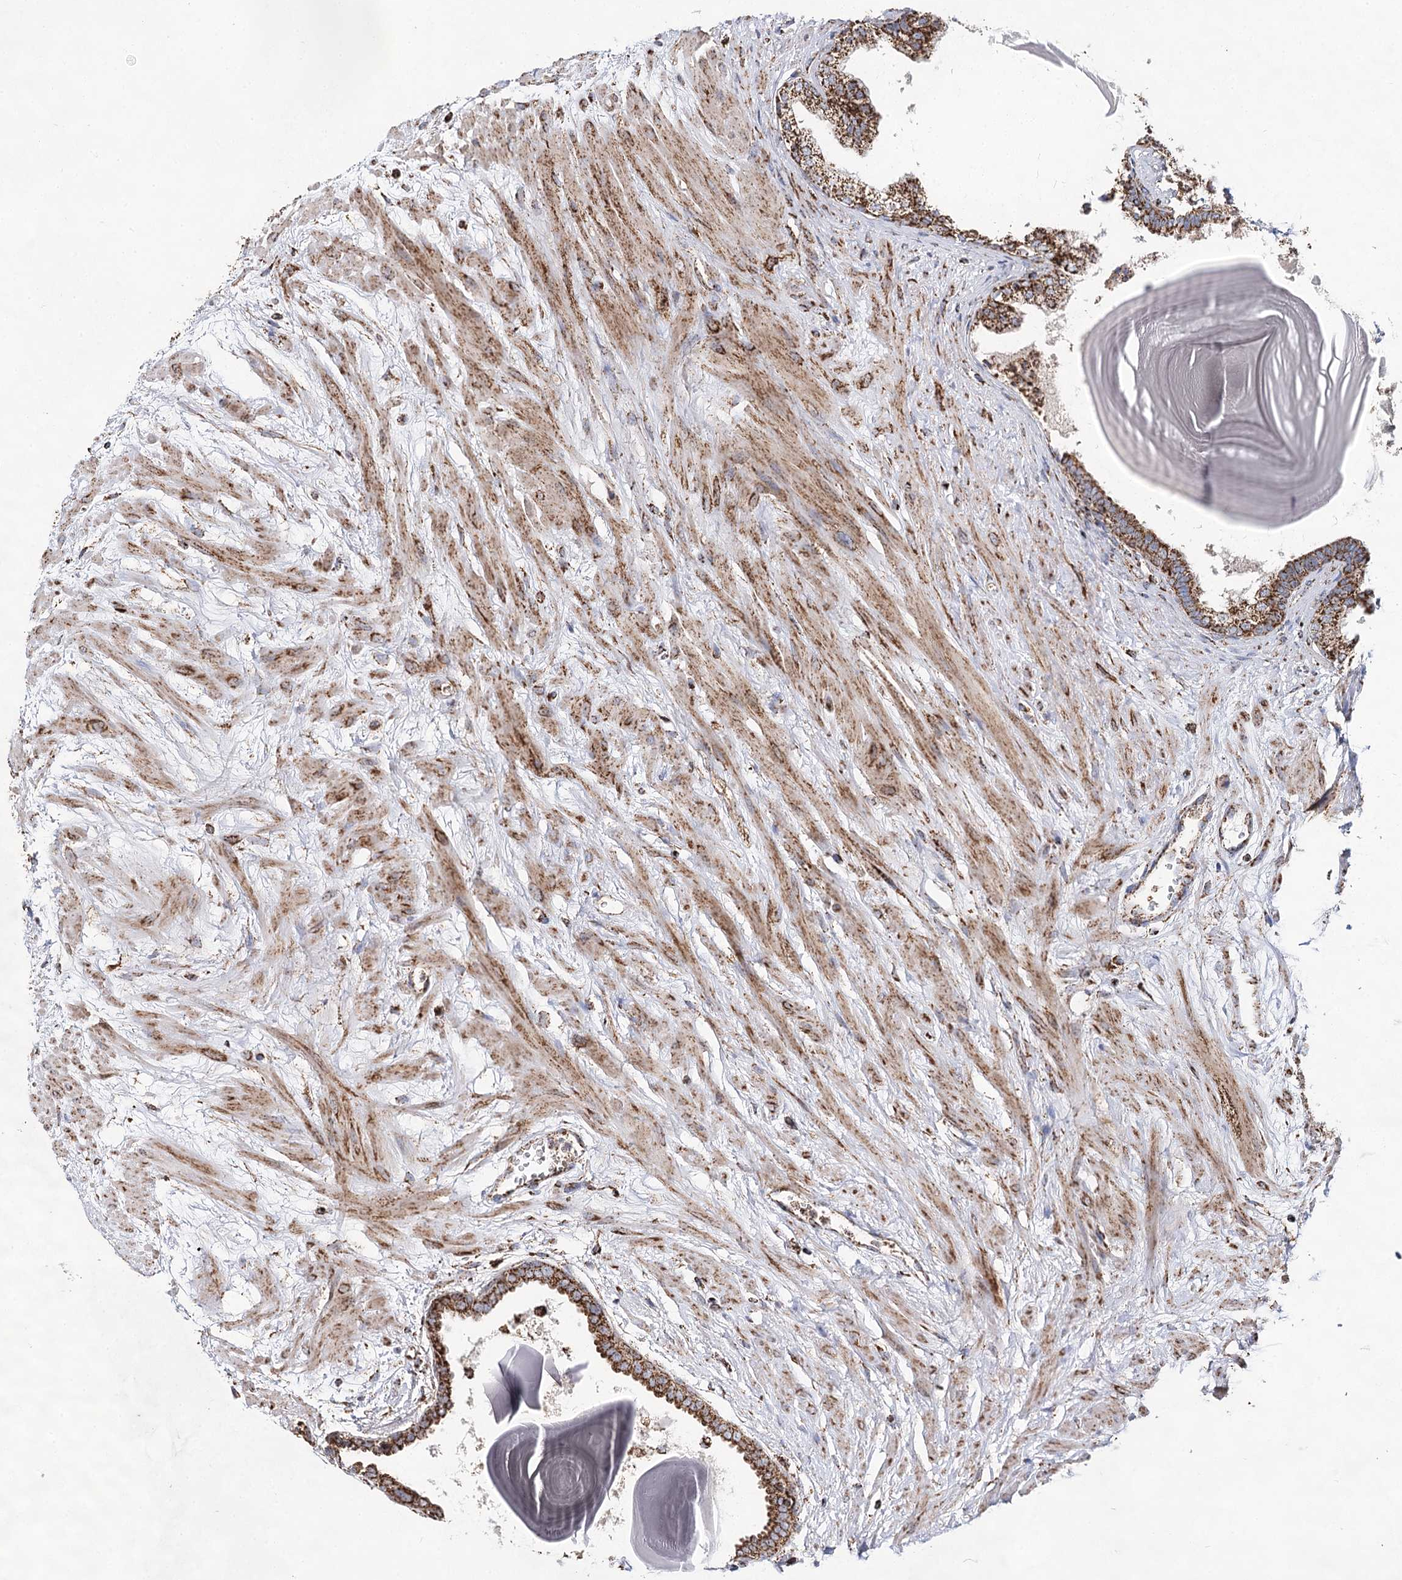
{"staining": {"intensity": "strong", "quantity": ">75%", "location": "cytoplasmic/membranous"}, "tissue": "prostate", "cell_type": "Glandular cells", "image_type": "normal", "snomed": [{"axis": "morphology", "description": "Normal tissue, NOS"}, {"axis": "topography", "description": "Prostate"}], "caption": "Glandular cells demonstrate high levels of strong cytoplasmic/membranous expression in approximately >75% of cells in benign prostate. (Brightfield microscopy of DAB IHC at high magnification).", "gene": "NADK2", "patient": {"sex": "male", "age": 48}}